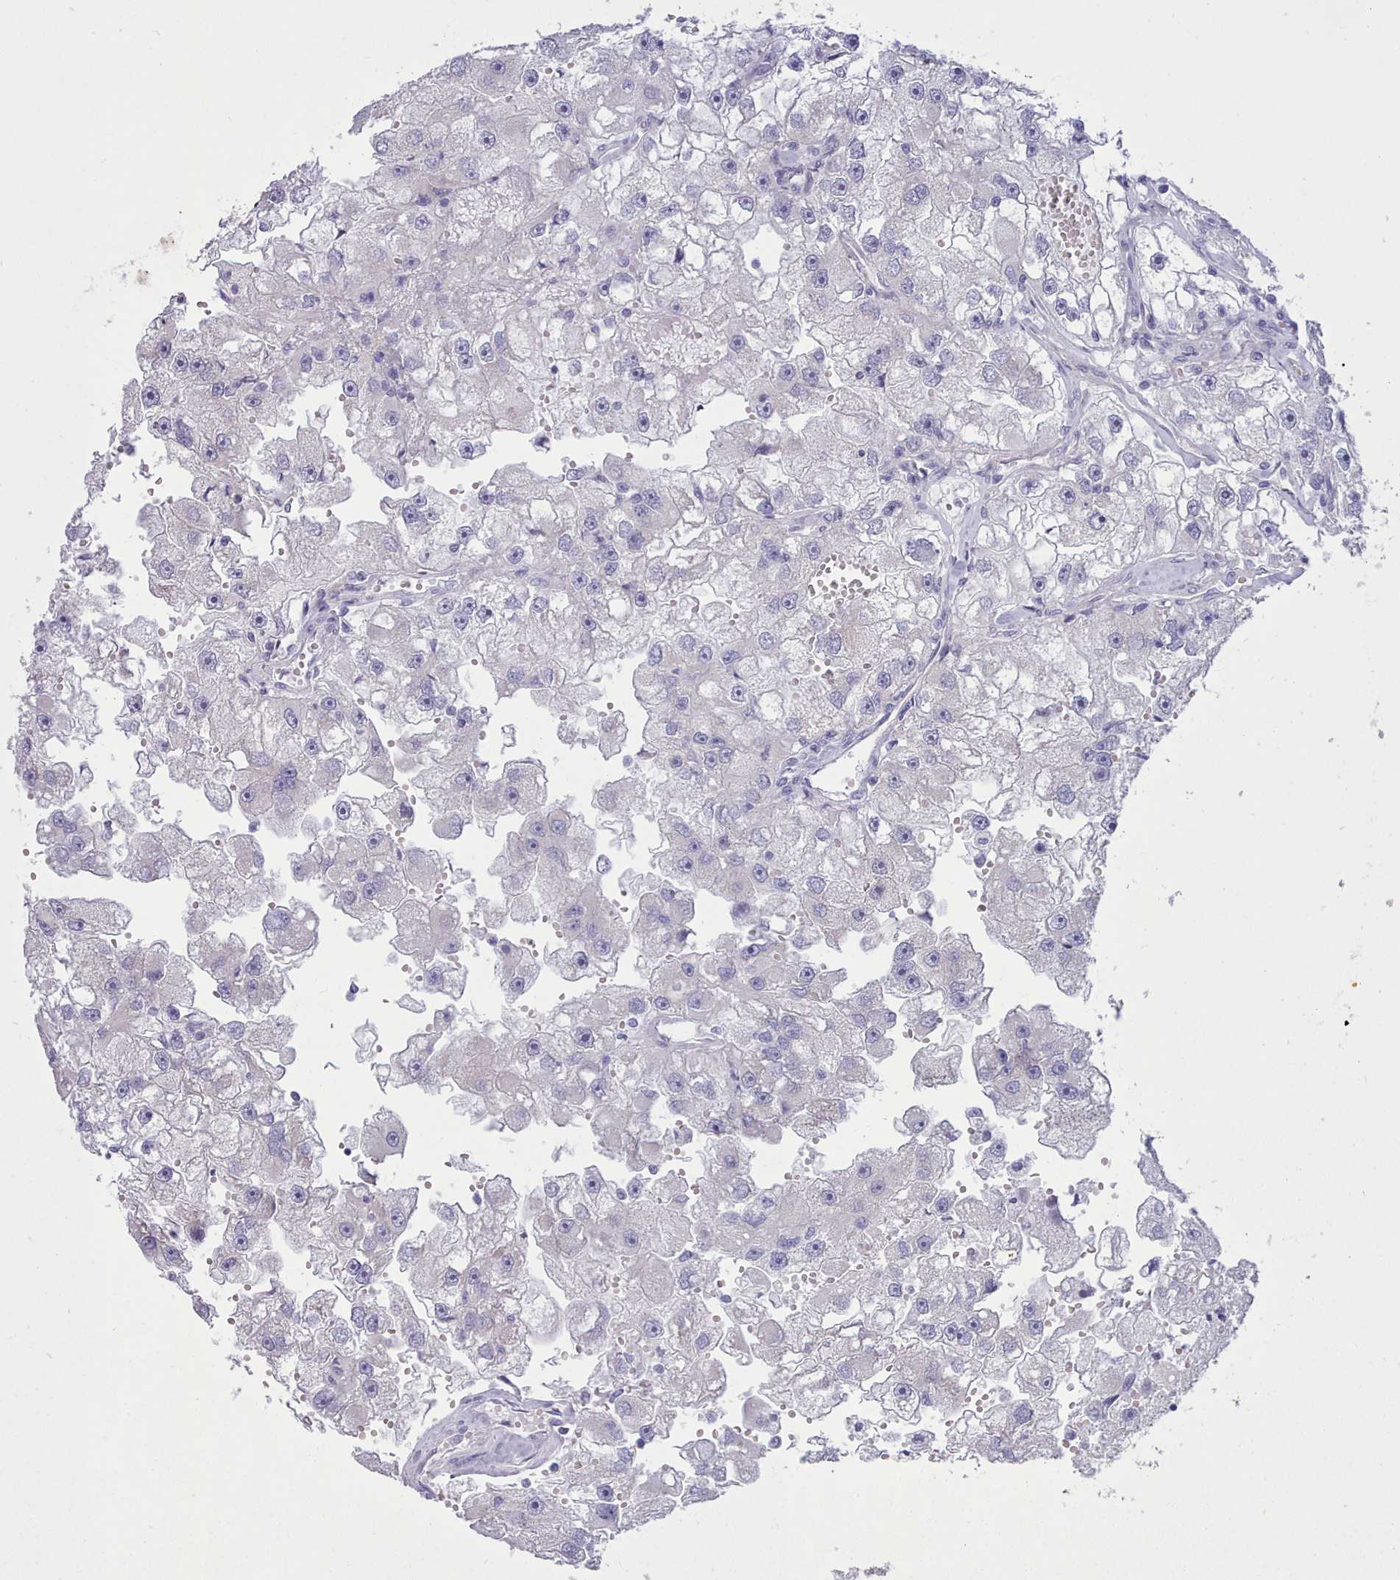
{"staining": {"intensity": "negative", "quantity": "none", "location": "none"}, "tissue": "renal cancer", "cell_type": "Tumor cells", "image_type": "cancer", "snomed": [{"axis": "morphology", "description": "Adenocarcinoma, NOS"}, {"axis": "topography", "description": "Kidney"}], "caption": "Immunohistochemistry photomicrograph of neoplastic tissue: renal cancer stained with DAB demonstrates no significant protein expression in tumor cells.", "gene": "TMEM253", "patient": {"sex": "male", "age": 63}}